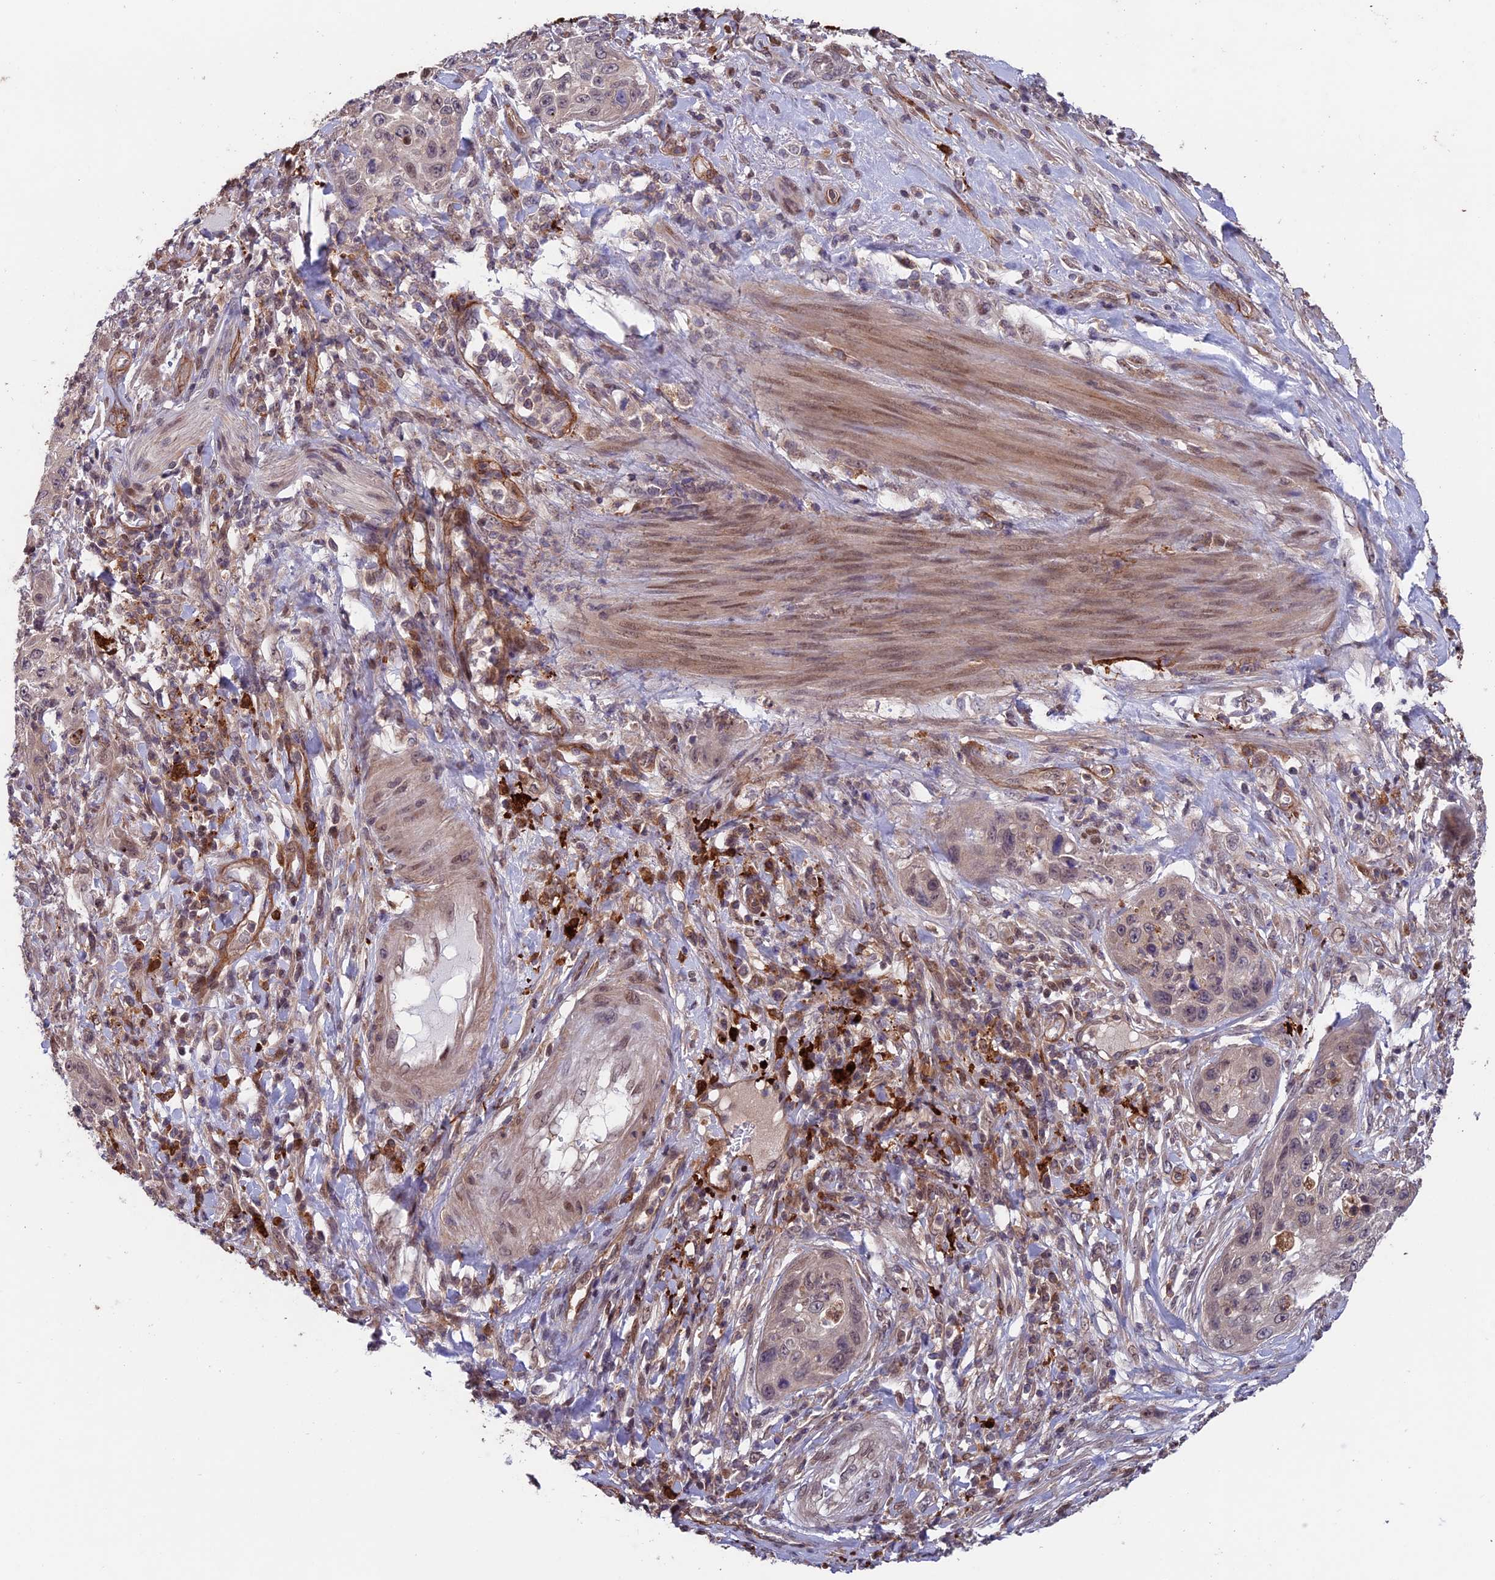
{"staining": {"intensity": "weak", "quantity": "25%-75%", "location": "cytoplasmic/membranous"}, "tissue": "cervical cancer", "cell_type": "Tumor cells", "image_type": "cancer", "snomed": [{"axis": "morphology", "description": "Squamous cell carcinoma, NOS"}, {"axis": "topography", "description": "Cervix"}], "caption": "Cervical cancer stained with a protein marker displays weak staining in tumor cells.", "gene": "MAST2", "patient": {"sex": "female", "age": 42}}